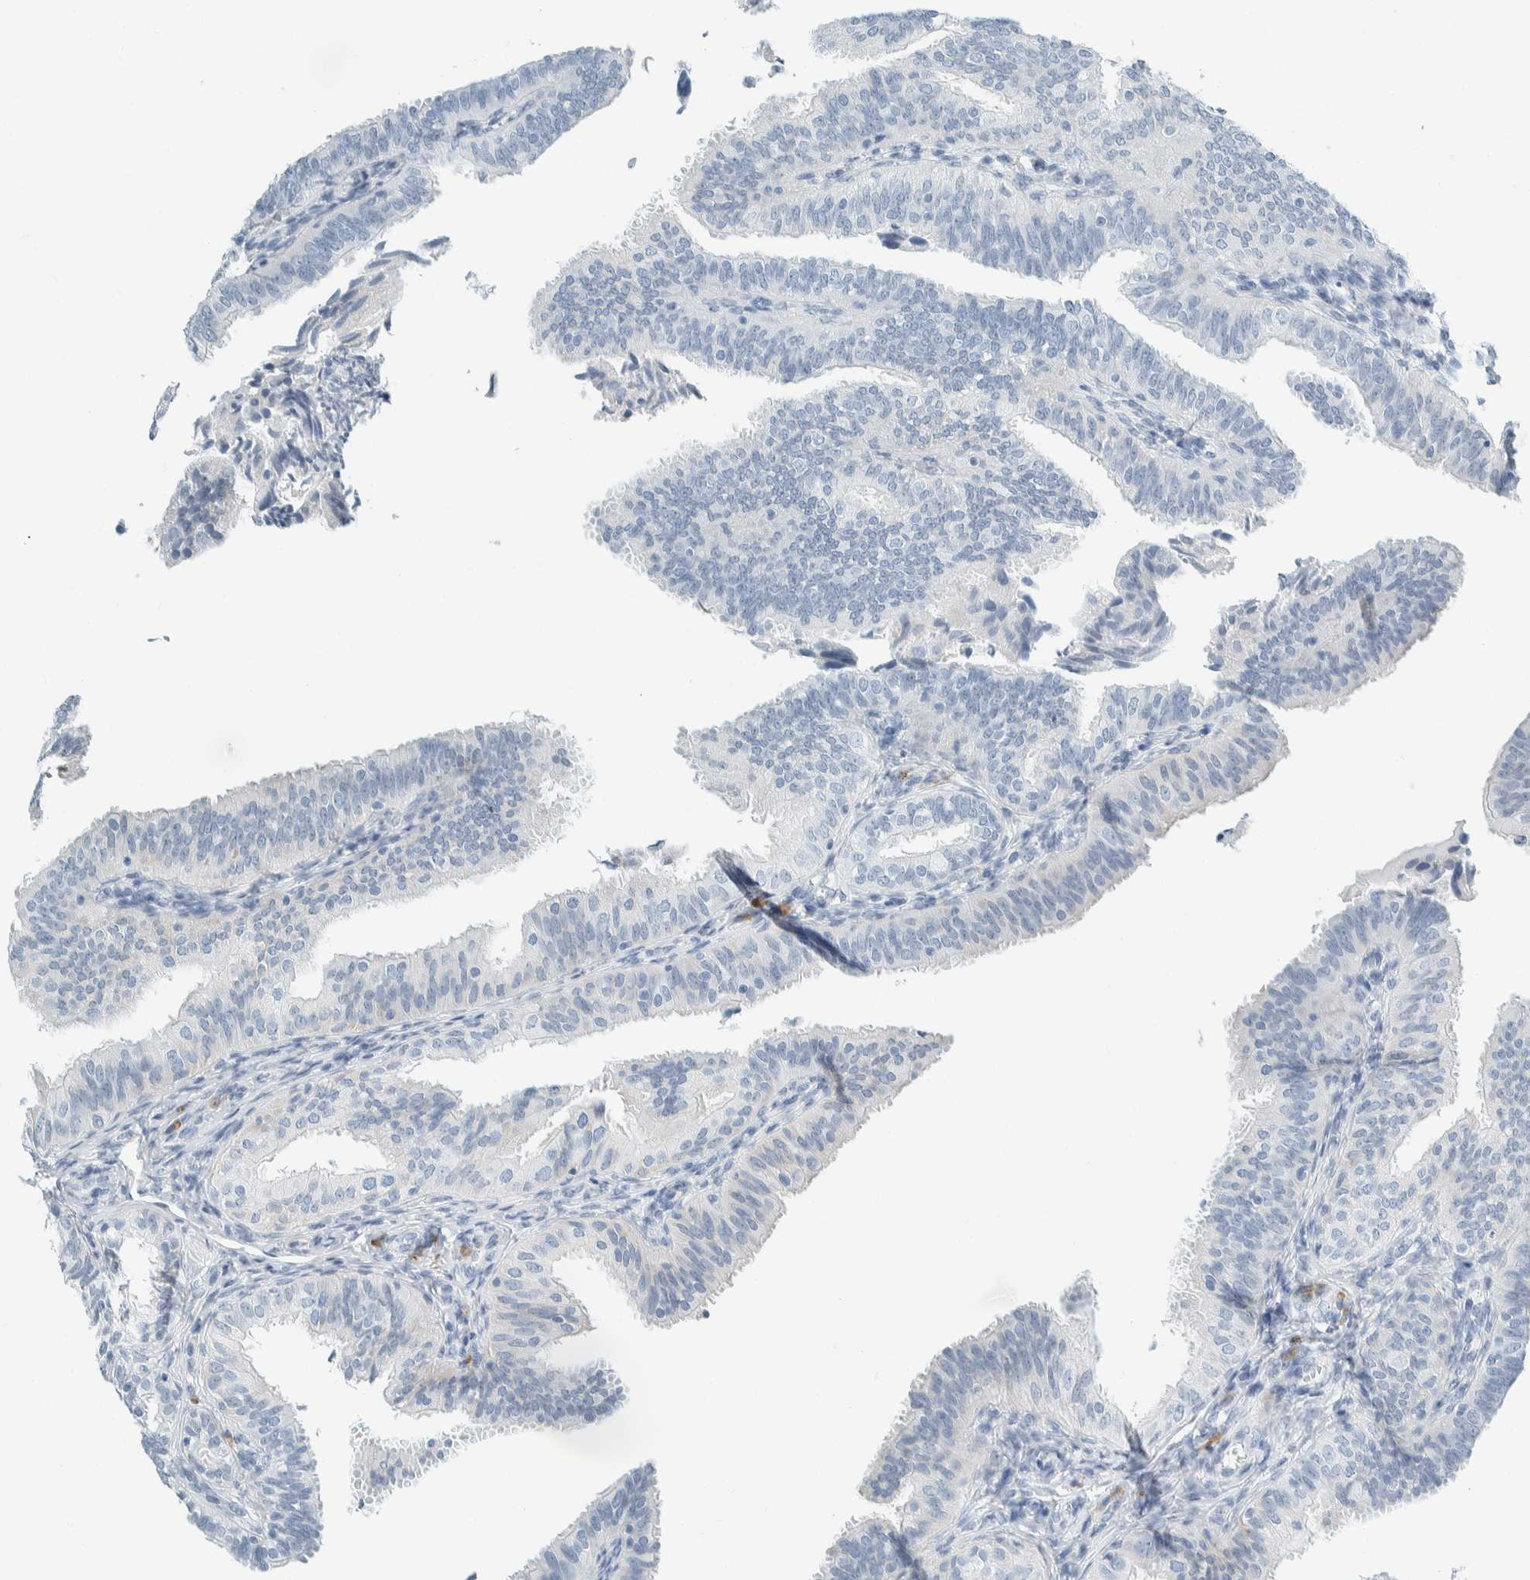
{"staining": {"intensity": "negative", "quantity": "none", "location": "none"}, "tissue": "fallopian tube", "cell_type": "Glandular cells", "image_type": "normal", "snomed": [{"axis": "morphology", "description": "Normal tissue, NOS"}, {"axis": "topography", "description": "Fallopian tube"}], "caption": "This photomicrograph is of benign fallopian tube stained with IHC to label a protein in brown with the nuclei are counter-stained blue. There is no positivity in glandular cells. (Immunohistochemistry (ihc), brightfield microscopy, high magnification).", "gene": "ARHGAP27", "patient": {"sex": "female", "age": 35}}